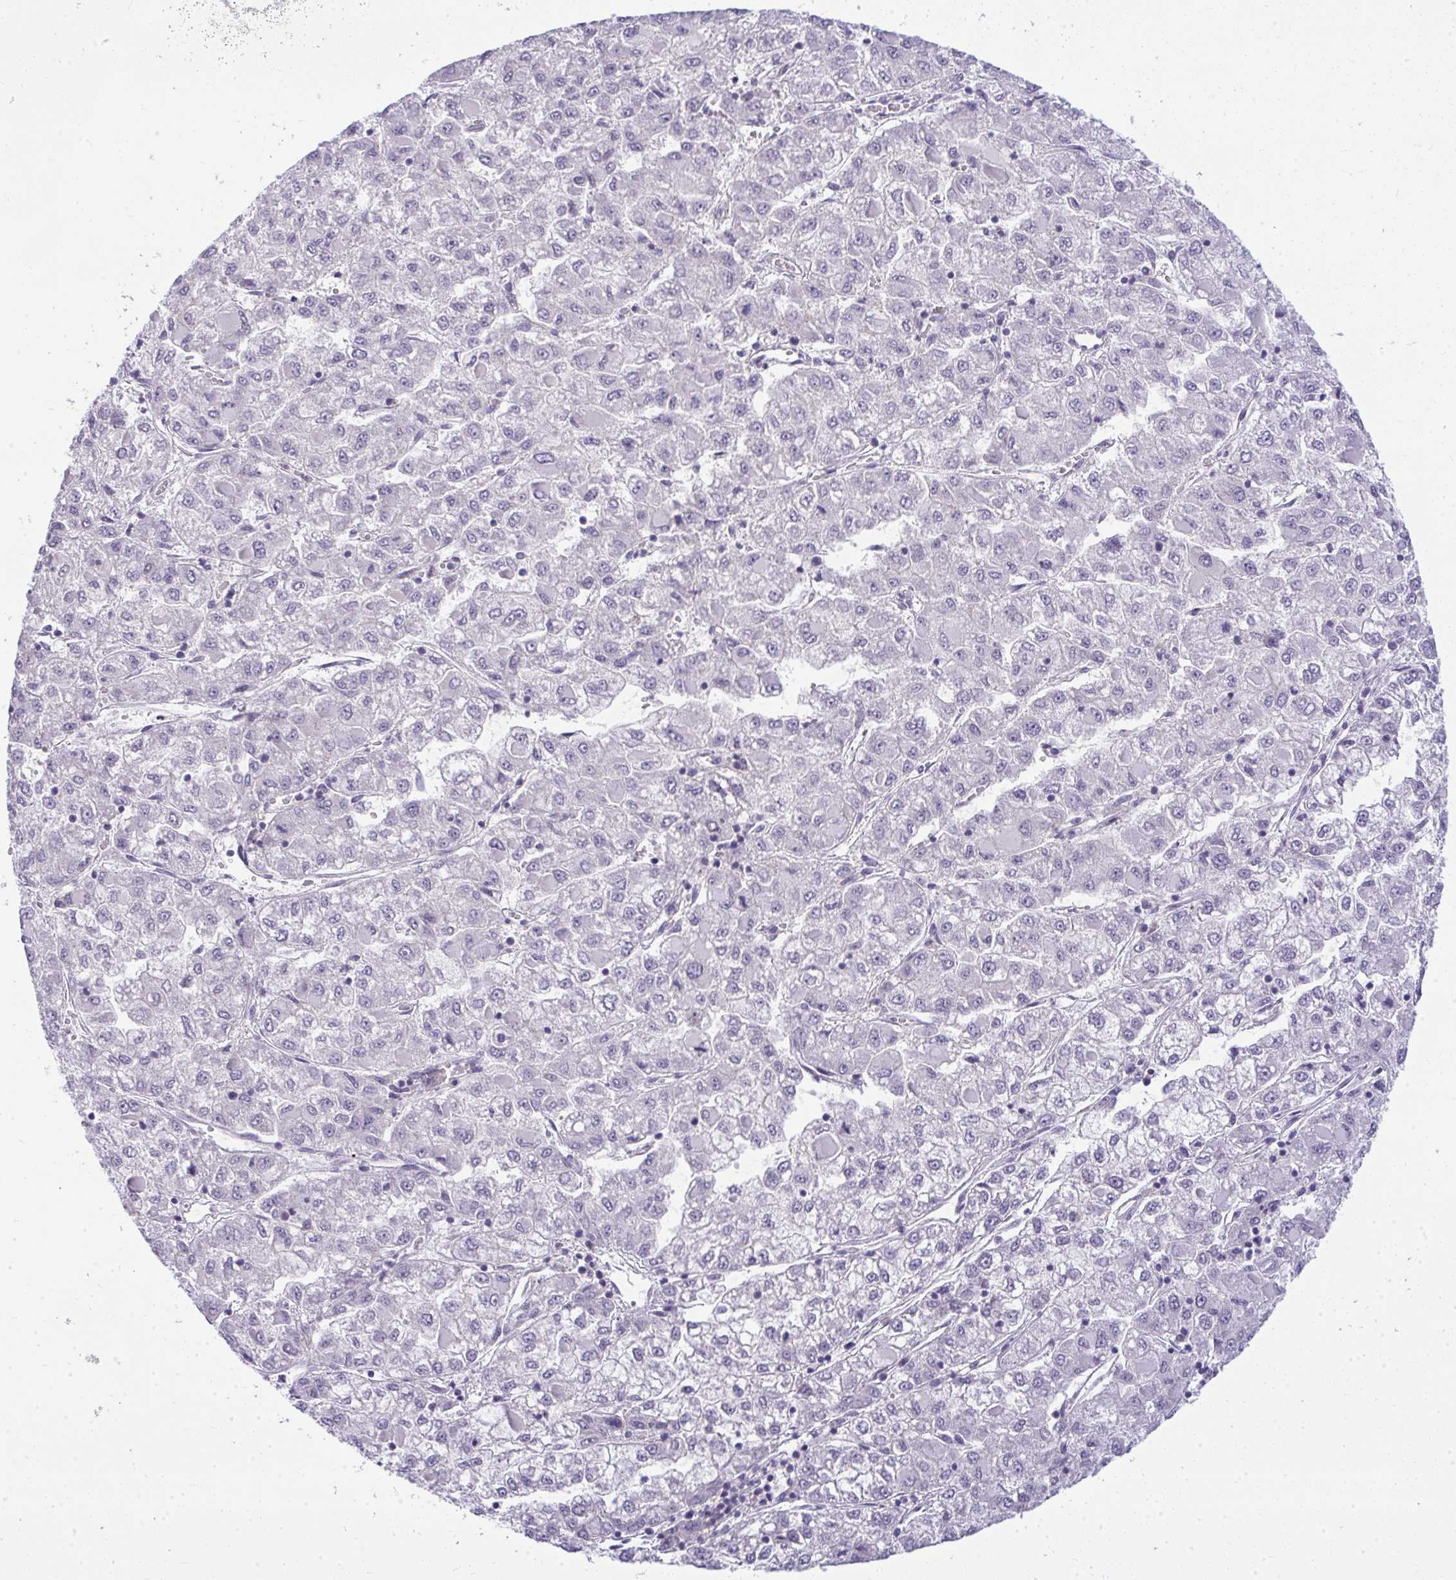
{"staining": {"intensity": "negative", "quantity": "none", "location": "none"}, "tissue": "liver cancer", "cell_type": "Tumor cells", "image_type": "cancer", "snomed": [{"axis": "morphology", "description": "Carcinoma, Hepatocellular, NOS"}, {"axis": "topography", "description": "Liver"}], "caption": "A high-resolution histopathology image shows immunohistochemistry (IHC) staining of liver cancer (hepatocellular carcinoma), which exhibits no significant staining in tumor cells.", "gene": "VPS4B", "patient": {"sex": "male", "age": 40}}